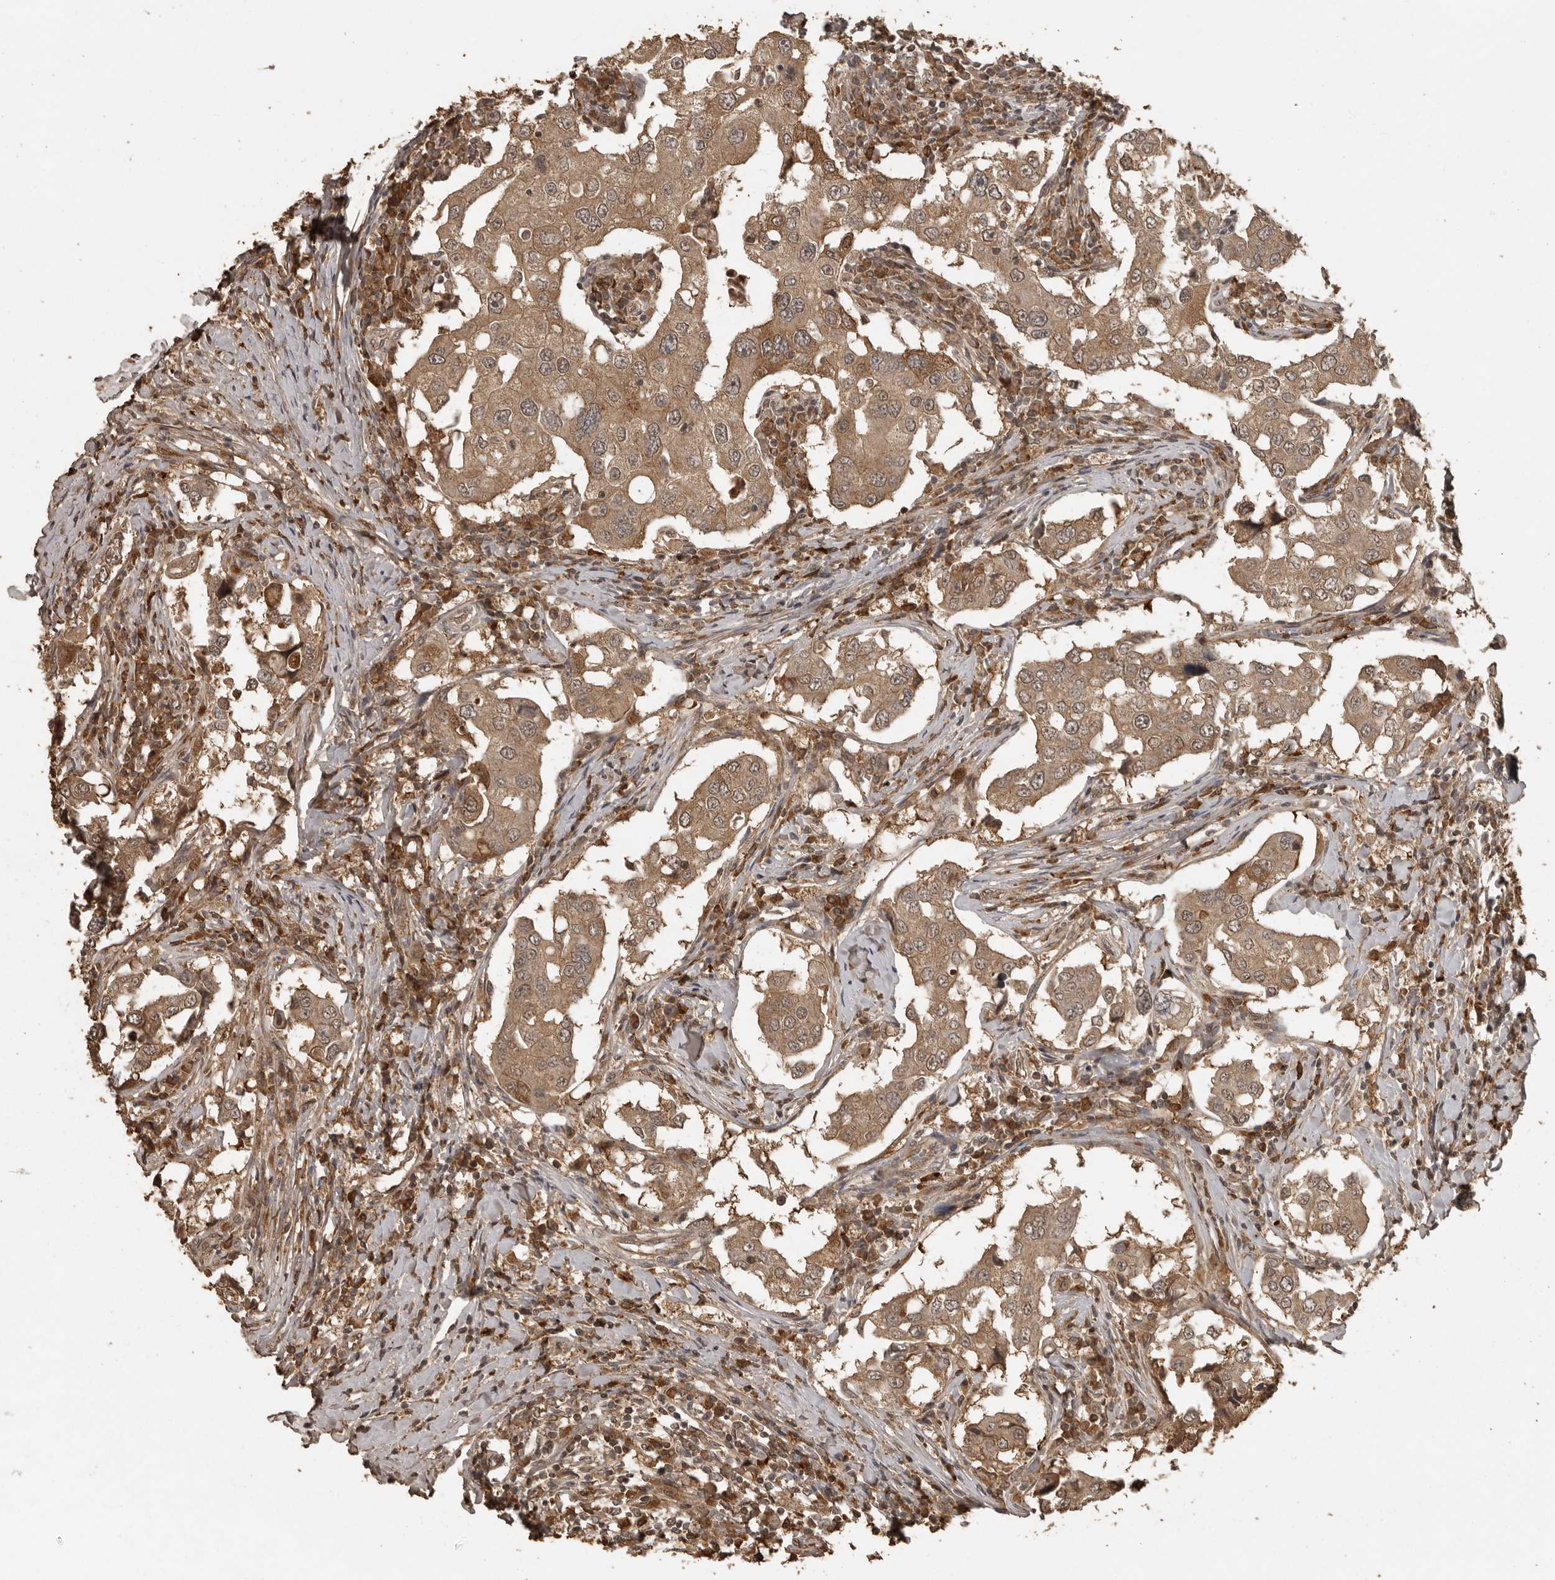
{"staining": {"intensity": "moderate", "quantity": ">75%", "location": "cytoplasmic/membranous,nuclear"}, "tissue": "breast cancer", "cell_type": "Tumor cells", "image_type": "cancer", "snomed": [{"axis": "morphology", "description": "Duct carcinoma"}, {"axis": "topography", "description": "Breast"}], "caption": "Breast cancer stained with DAB (3,3'-diaminobenzidine) IHC reveals medium levels of moderate cytoplasmic/membranous and nuclear staining in approximately >75% of tumor cells.", "gene": "CTF1", "patient": {"sex": "female", "age": 27}}